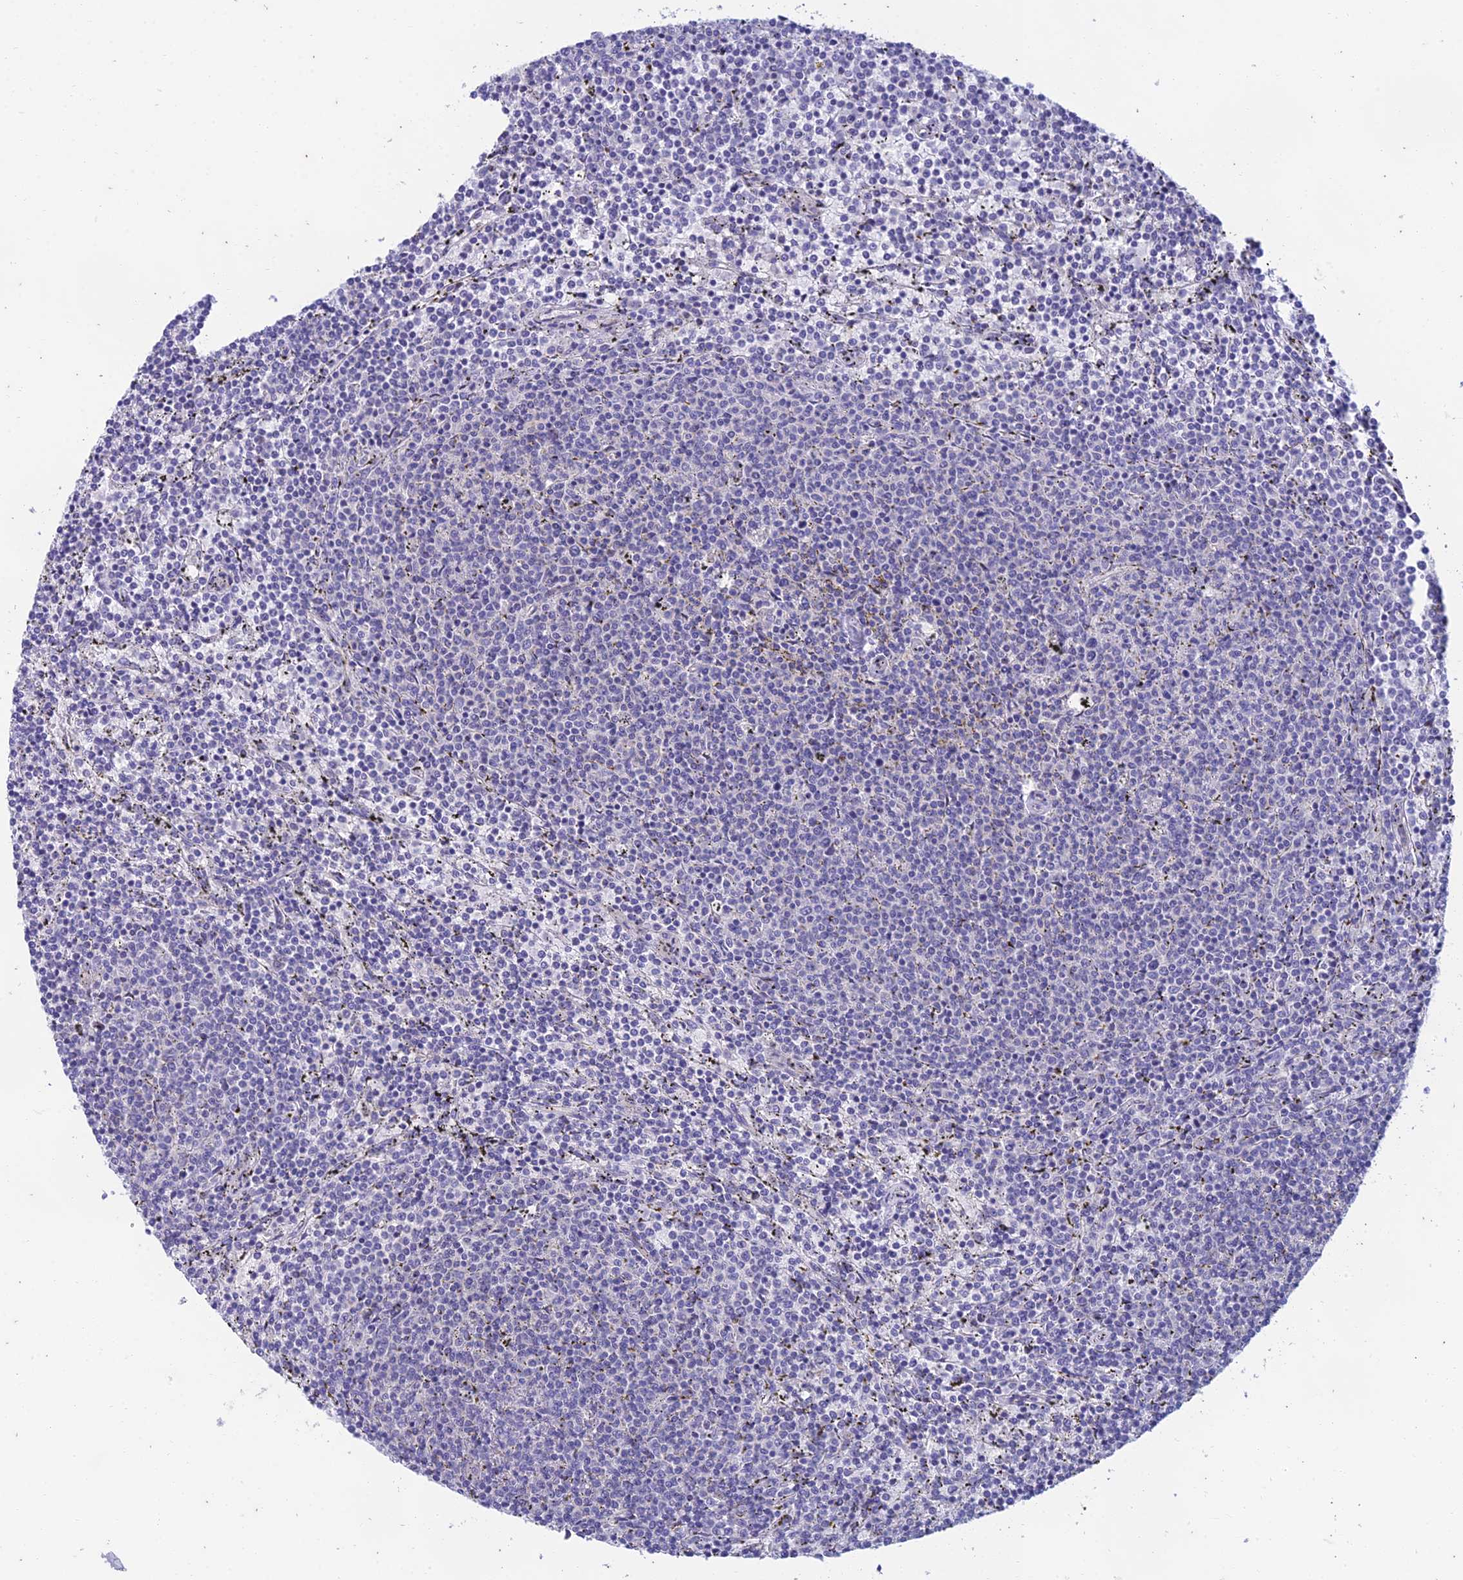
{"staining": {"intensity": "negative", "quantity": "none", "location": "none"}, "tissue": "lymphoma", "cell_type": "Tumor cells", "image_type": "cancer", "snomed": [{"axis": "morphology", "description": "Malignant lymphoma, non-Hodgkin's type, Low grade"}, {"axis": "topography", "description": "Spleen"}], "caption": "This is a micrograph of IHC staining of low-grade malignant lymphoma, non-Hodgkin's type, which shows no expression in tumor cells. (Stains: DAB immunohistochemistry with hematoxylin counter stain, Microscopy: brightfield microscopy at high magnification).", "gene": "PTCD2", "patient": {"sex": "female", "age": 50}}